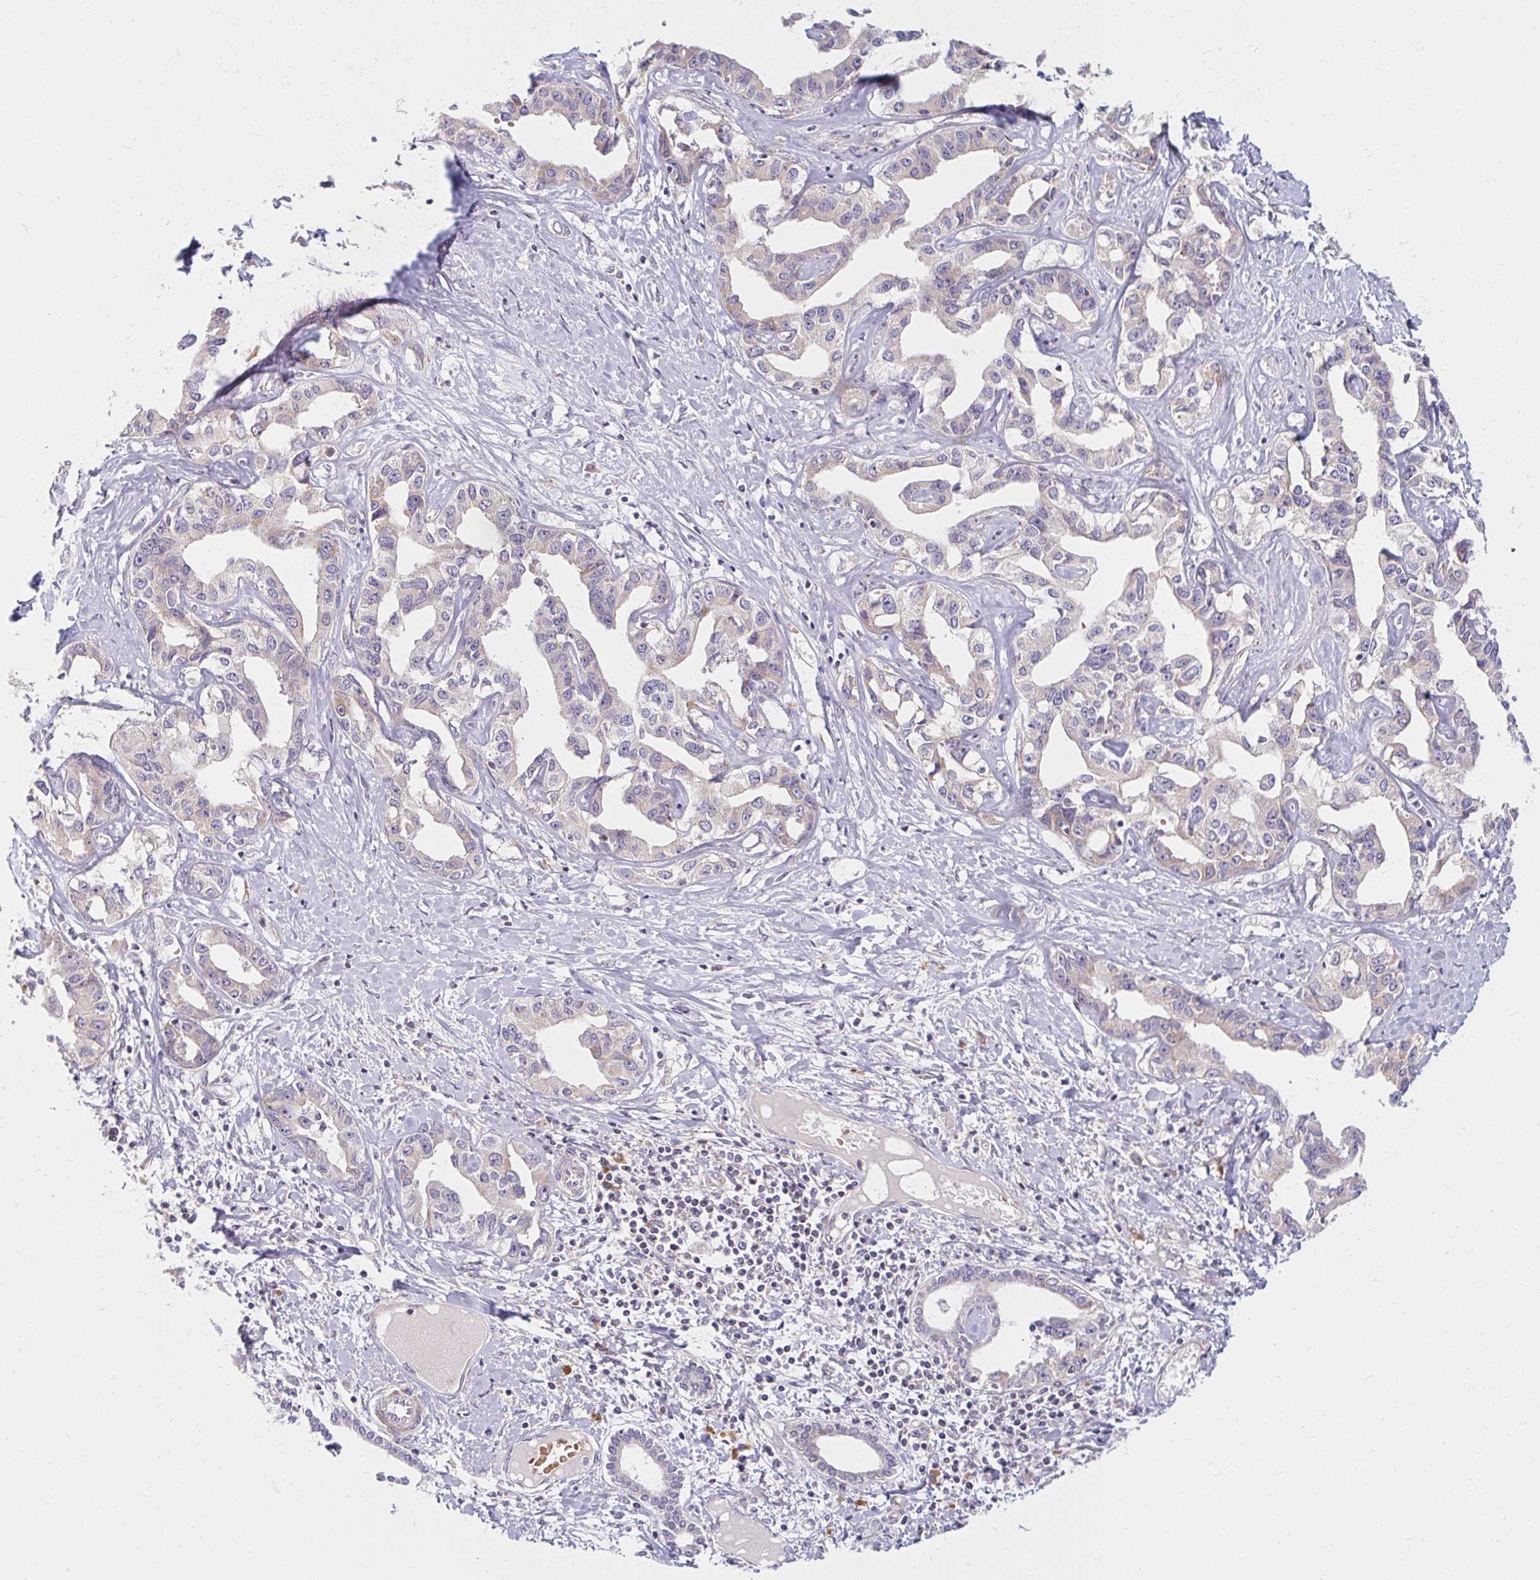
{"staining": {"intensity": "weak", "quantity": "<25%", "location": "cytoplasmic/membranous"}, "tissue": "liver cancer", "cell_type": "Tumor cells", "image_type": "cancer", "snomed": [{"axis": "morphology", "description": "Cholangiocarcinoma"}, {"axis": "topography", "description": "Liver"}], "caption": "Micrograph shows no protein expression in tumor cells of liver cholangiocarcinoma tissue. Nuclei are stained in blue.", "gene": "SKP2", "patient": {"sex": "male", "age": 59}}